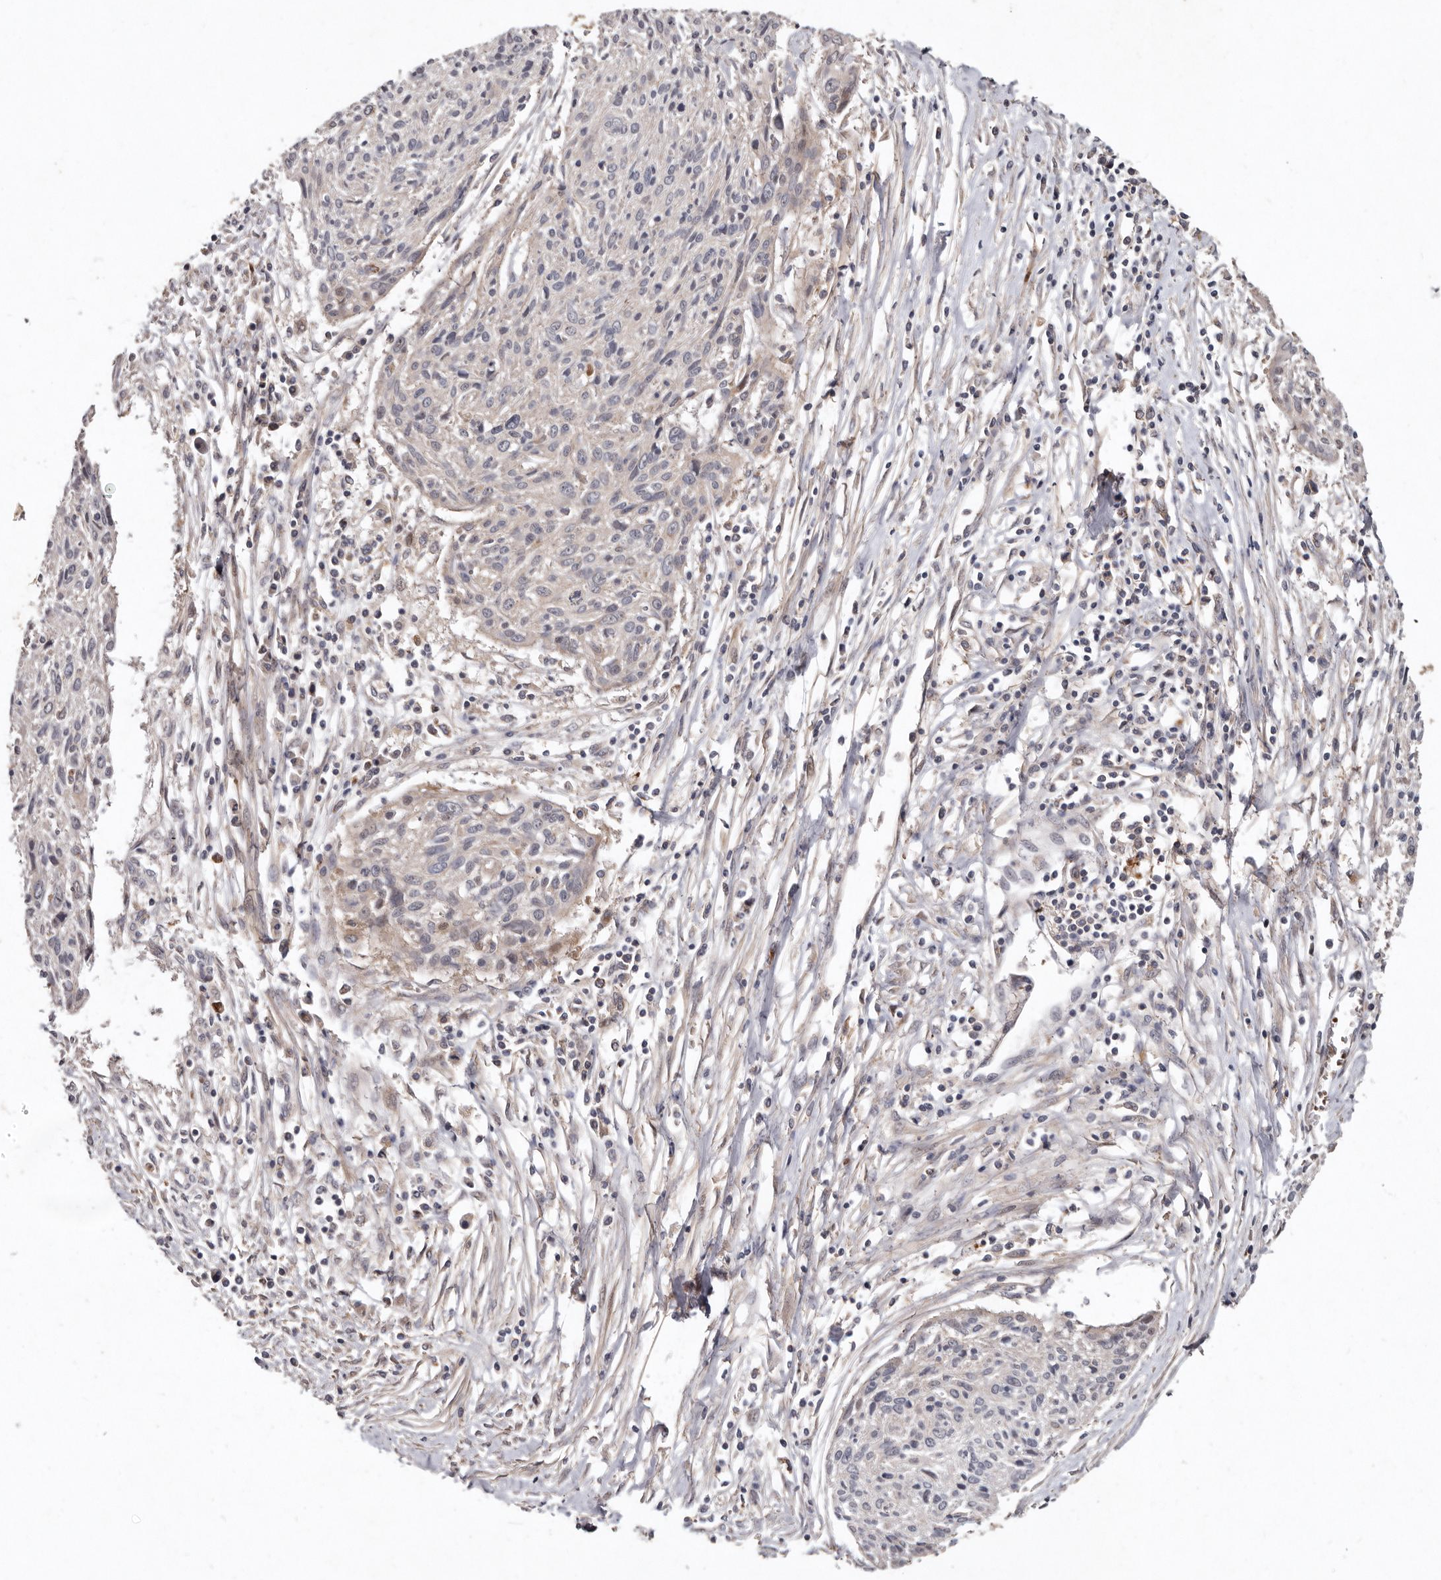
{"staining": {"intensity": "negative", "quantity": "none", "location": "none"}, "tissue": "cervical cancer", "cell_type": "Tumor cells", "image_type": "cancer", "snomed": [{"axis": "morphology", "description": "Squamous cell carcinoma, NOS"}, {"axis": "topography", "description": "Cervix"}], "caption": "Cervical cancer was stained to show a protein in brown. There is no significant positivity in tumor cells.", "gene": "GOT1L1", "patient": {"sex": "female", "age": 51}}